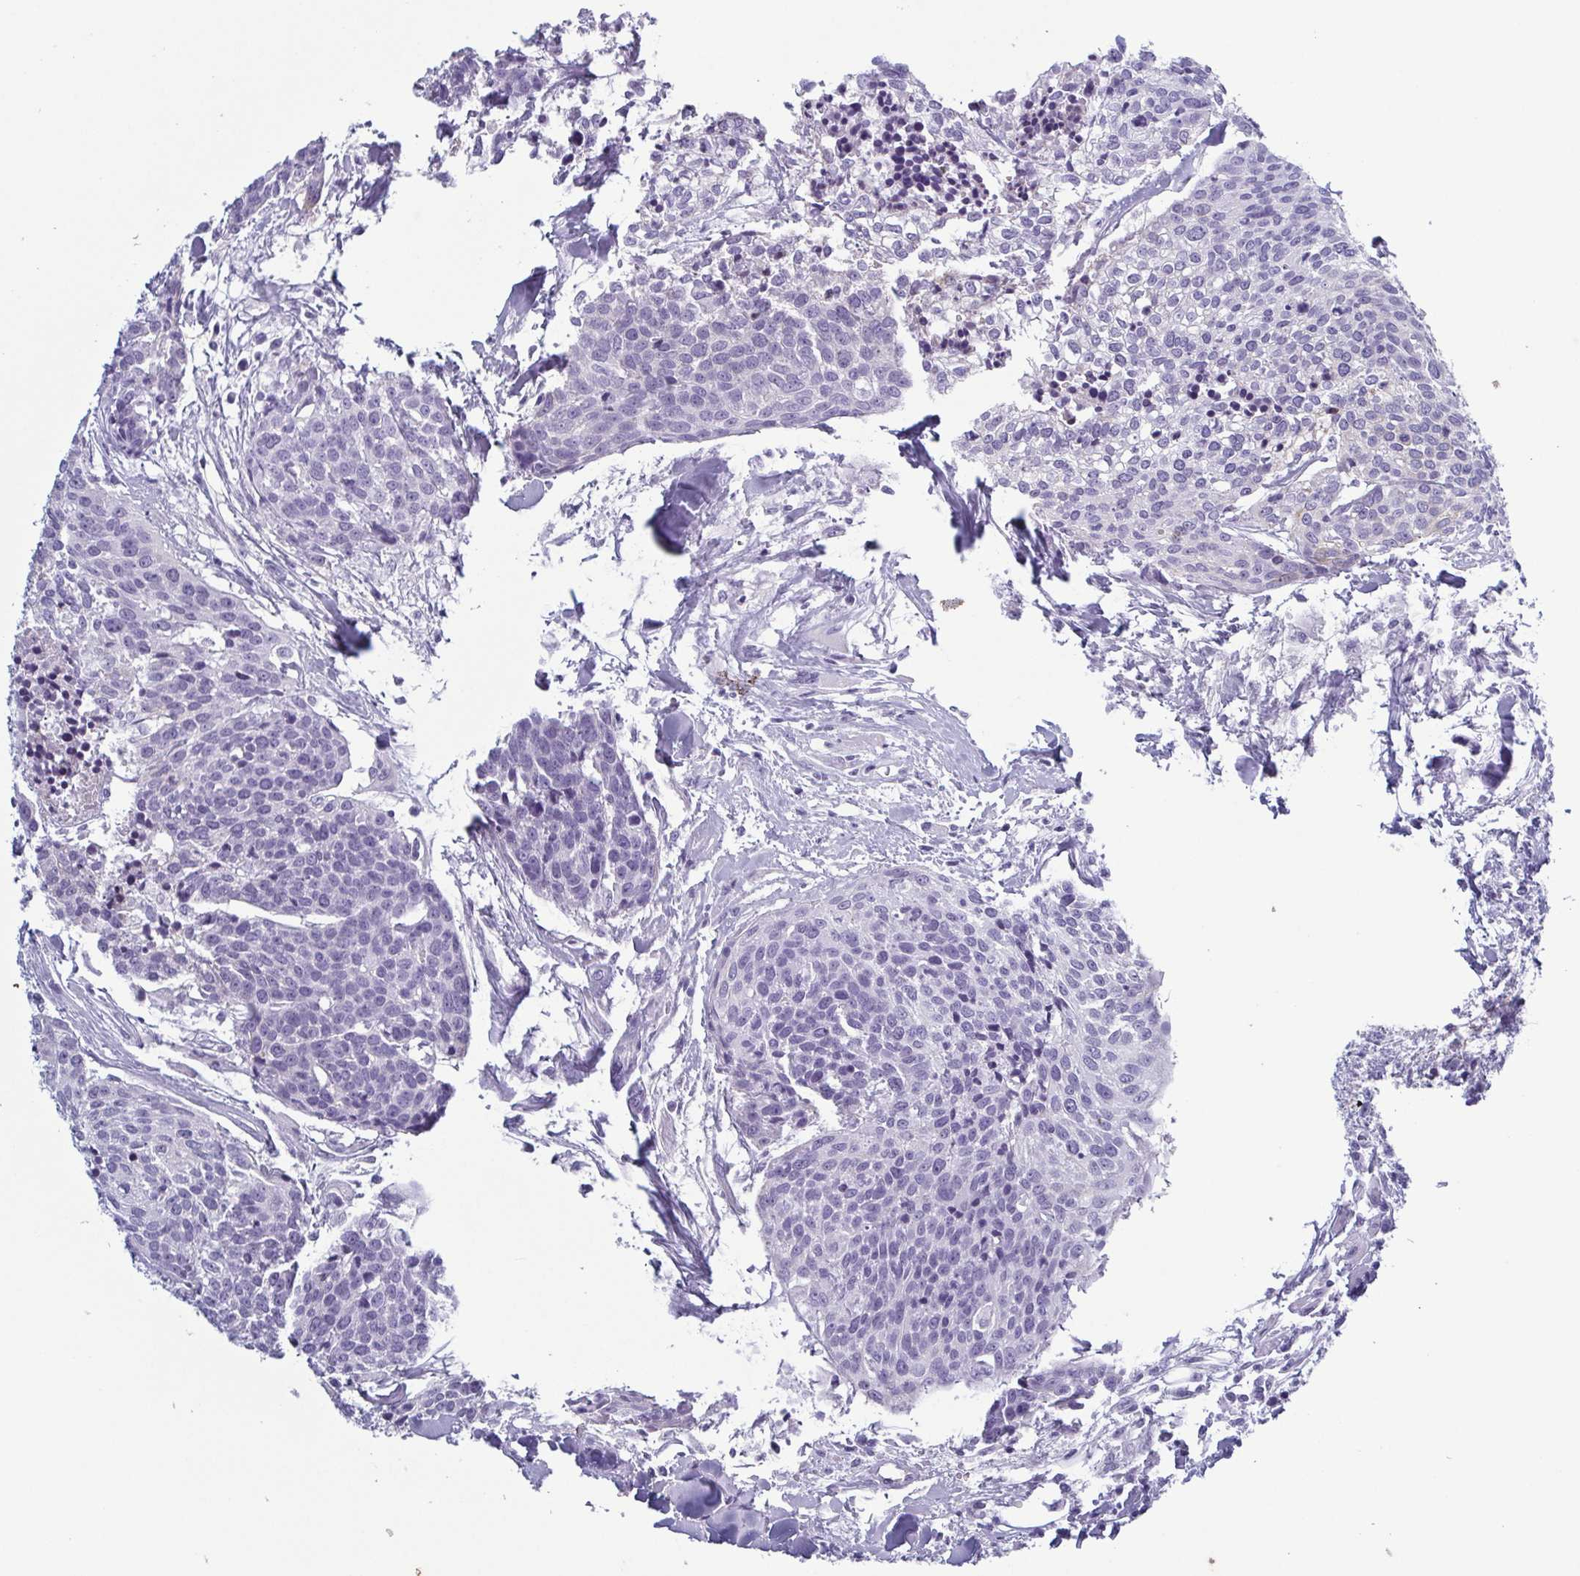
{"staining": {"intensity": "negative", "quantity": "none", "location": "none"}, "tissue": "head and neck cancer", "cell_type": "Tumor cells", "image_type": "cancer", "snomed": [{"axis": "morphology", "description": "Squamous cell carcinoma, NOS"}, {"axis": "topography", "description": "Oral tissue"}, {"axis": "topography", "description": "Head-Neck"}], "caption": "A photomicrograph of human head and neck squamous cell carcinoma is negative for staining in tumor cells.", "gene": "KRT10", "patient": {"sex": "male", "age": 64}}